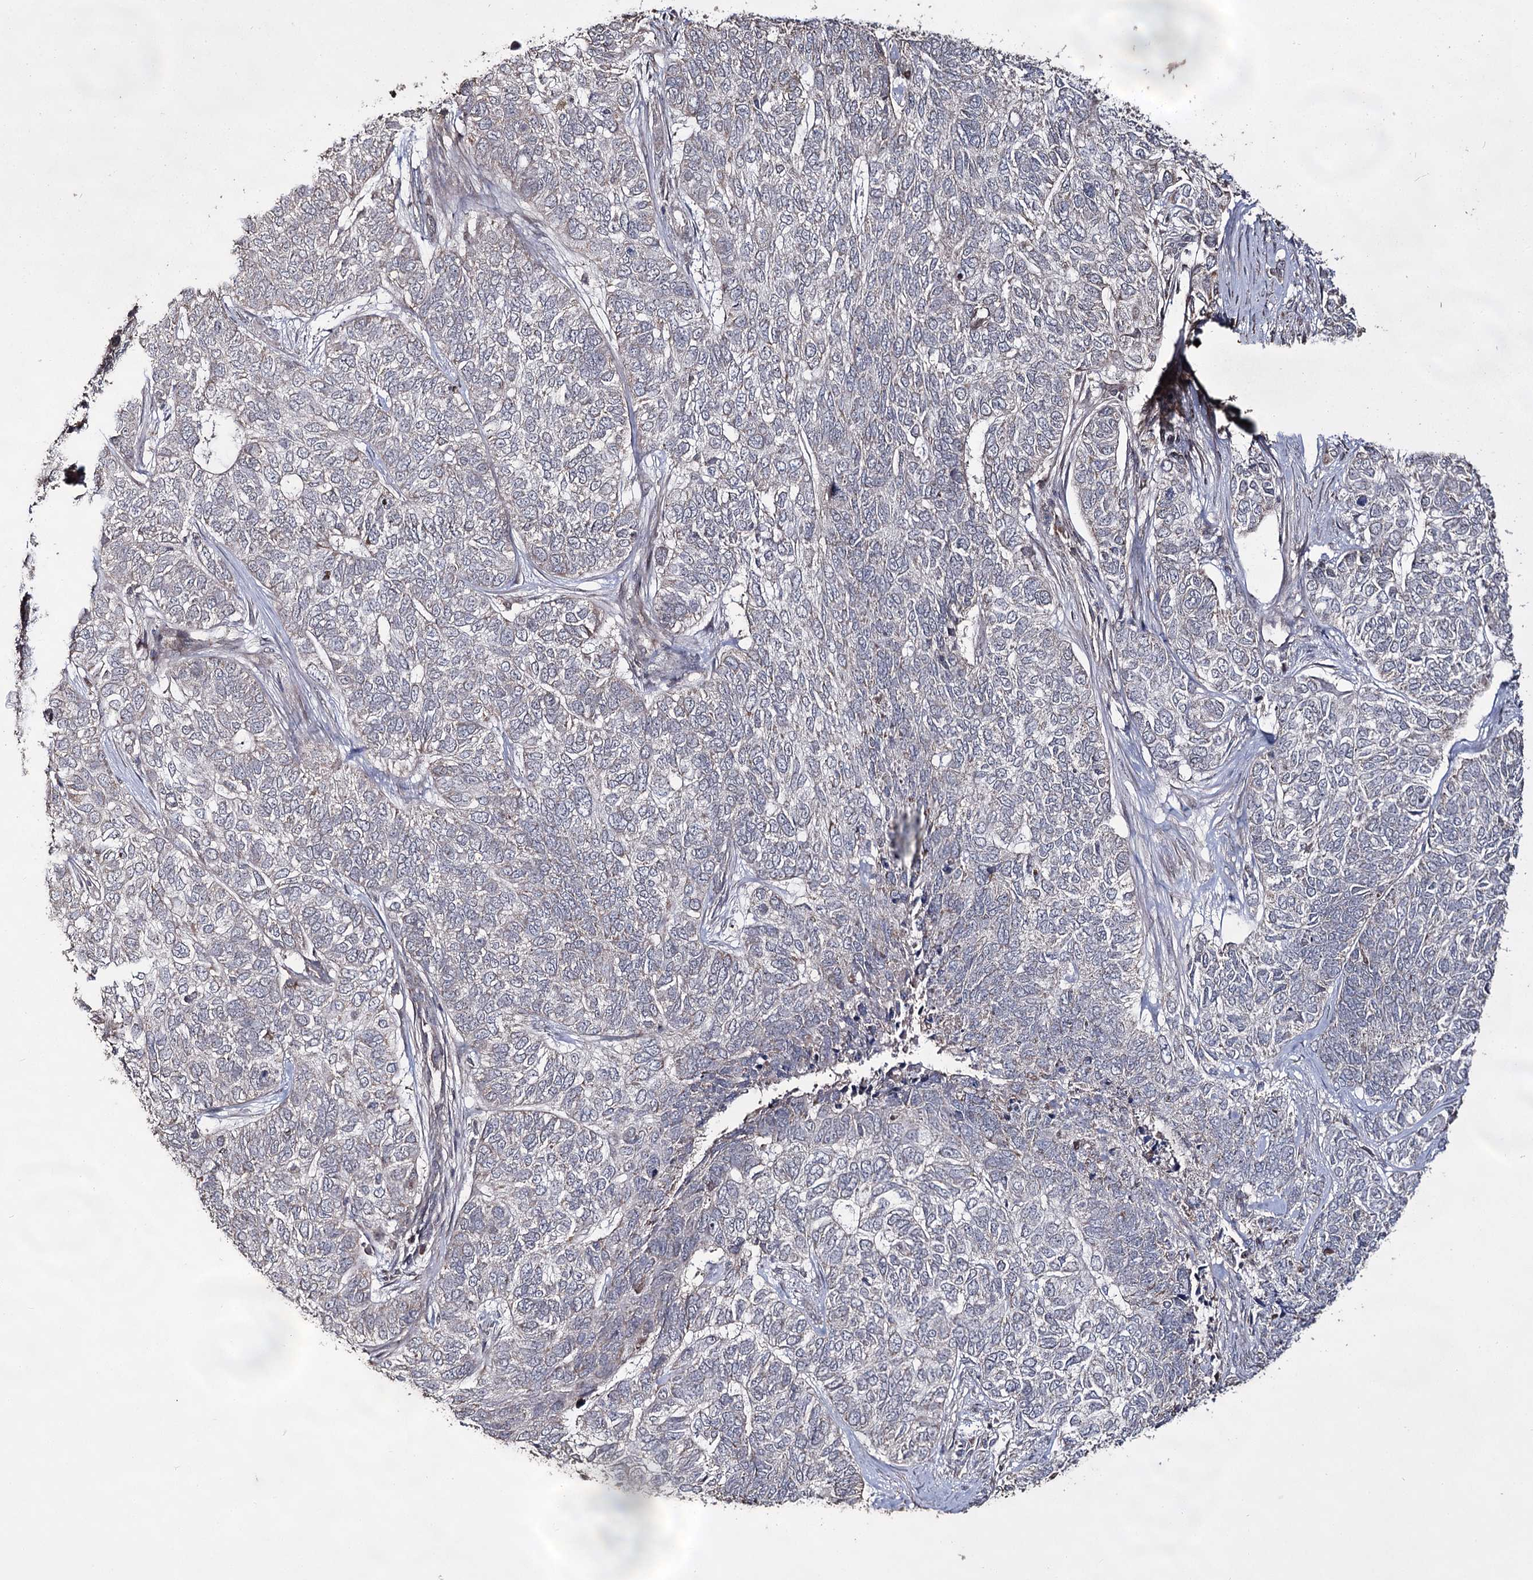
{"staining": {"intensity": "negative", "quantity": "none", "location": "none"}, "tissue": "skin cancer", "cell_type": "Tumor cells", "image_type": "cancer", "snomed": [{"axis": "morphology", "description": "Basal cell carcinoma"}, {"axis": "topography", "description": "Skin"}], "caption": "Skin cancer (basal cell carcinoma) was stained to show a protein in brown. There is no significant expression in tumor cells.", "gene": "ACTR6", "patient": {"sex": "female", "age": 65}}